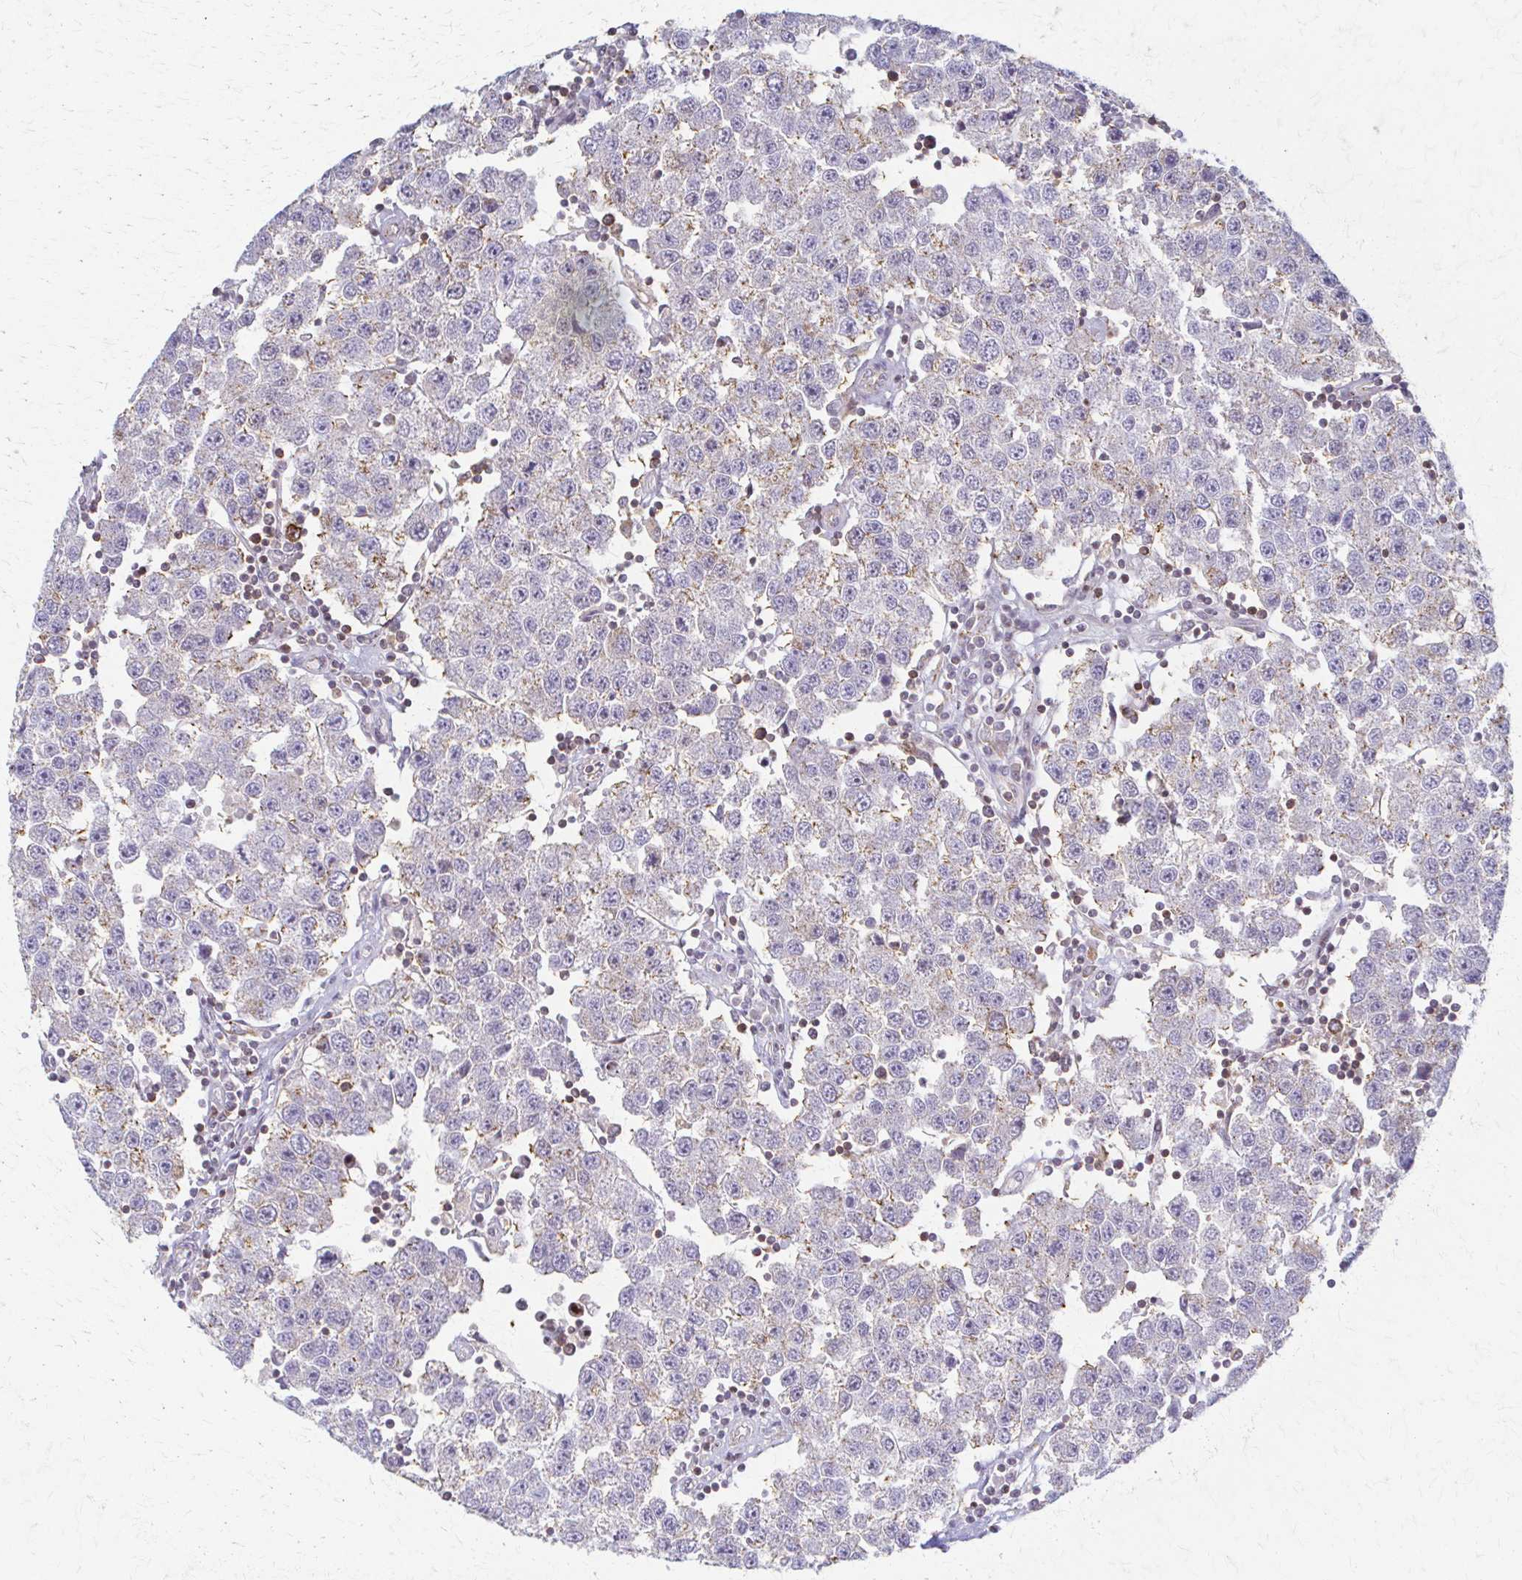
{"staining": {"intensity": "weak", "quantity": "25%-75%", "location": "cytoplasmic/membranous"}, "tissue": "testis cancer", "cell_type": "Tumor cells", "image_type": "cancer", "snomed": [{"axis": "morphology", "description": "Seminoma, NOS"}, {"axis": "topography", "description": "Testis"}], "caption": "Tumor cells reveal low levels of weak cytoplasmic/membranous positivity in about 25%-75% of cells in human testis seminoma.", "gene": "ARHGAP35", "patient": {"sex": "male", "age": 34}}